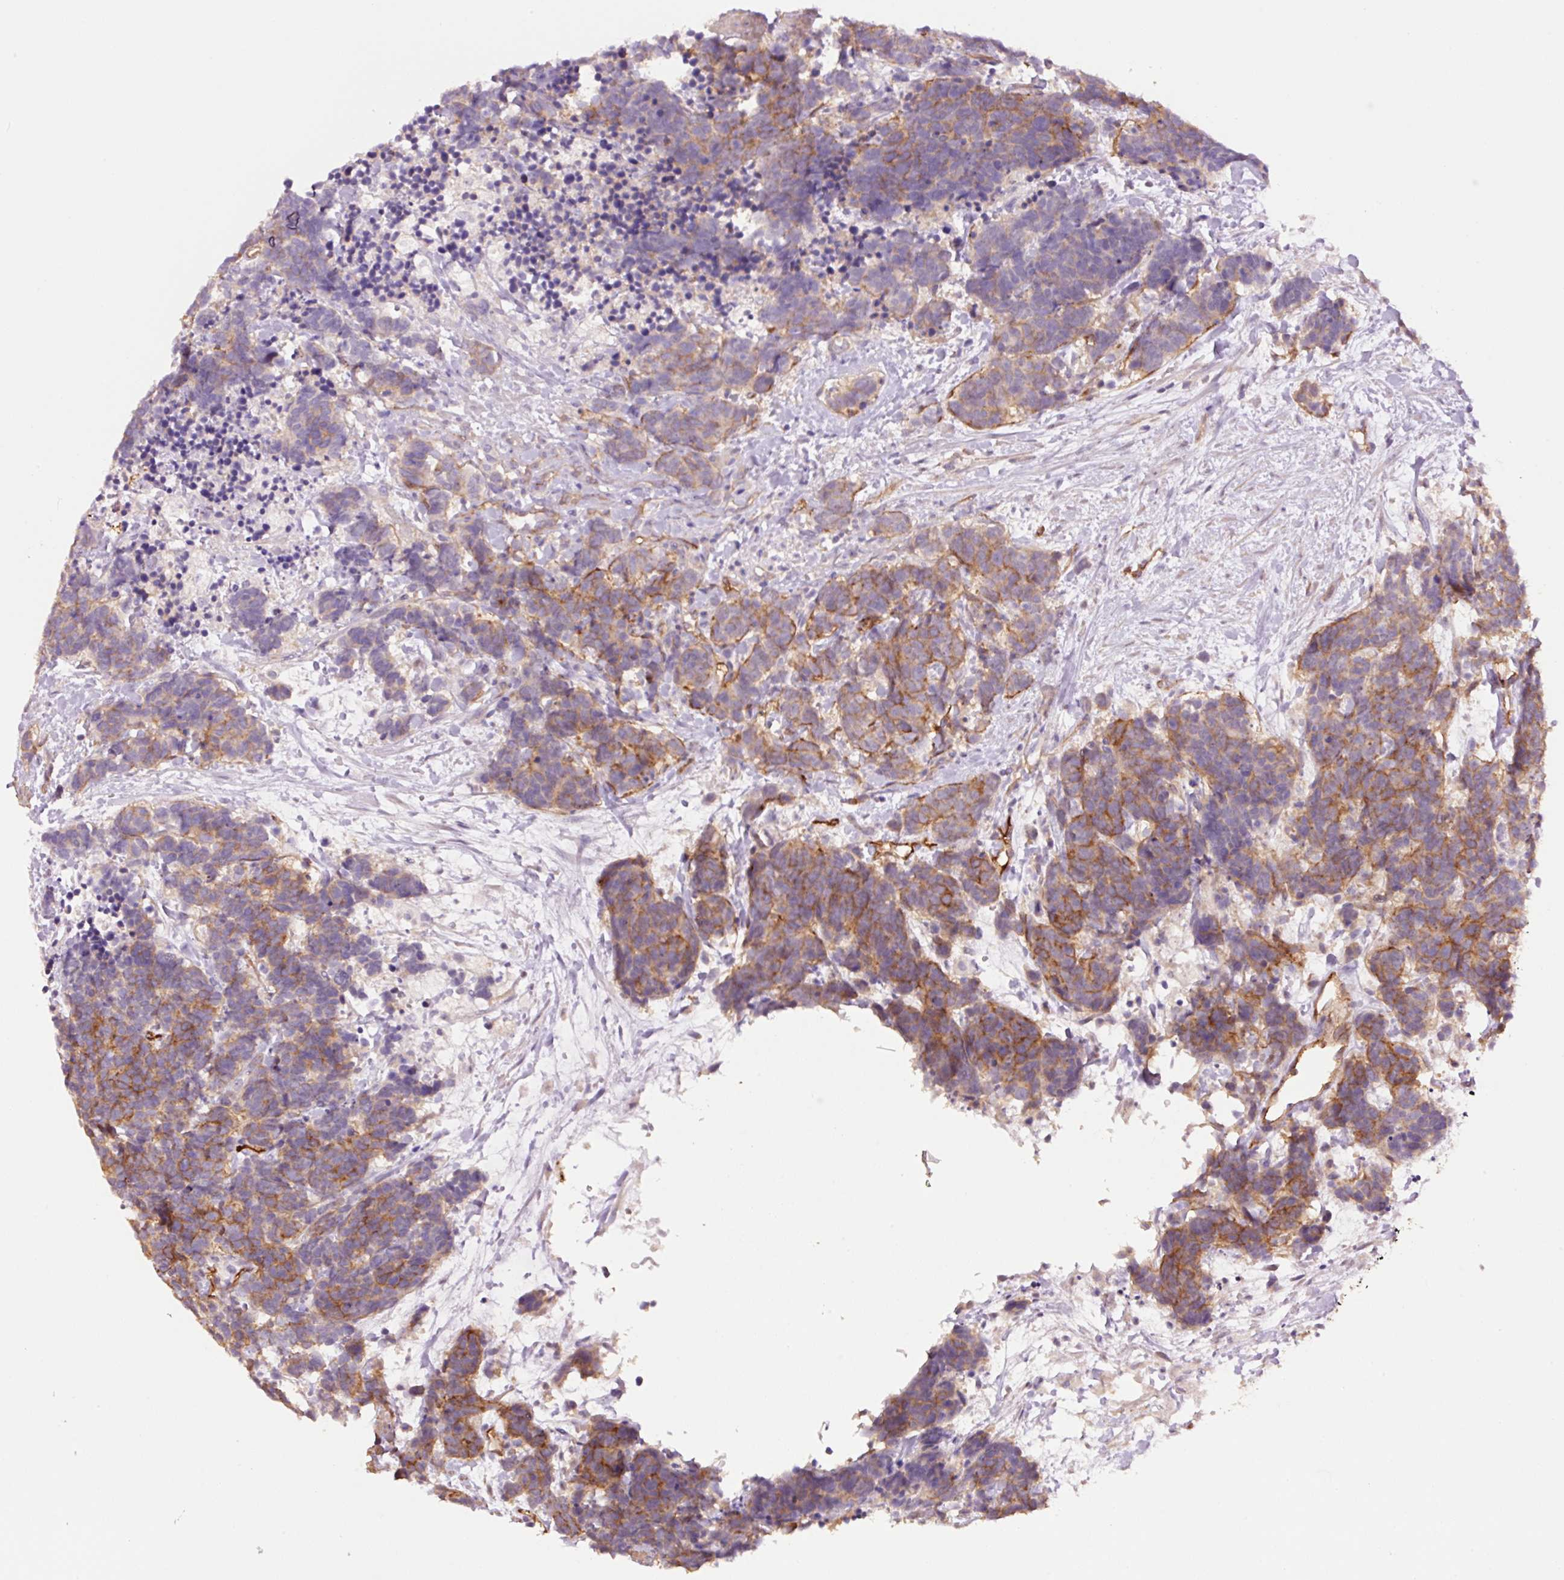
{"staining": {"intensity": "moderate", "quantity": "25%-75%", "location": "cytoplasmic/membranous"}, "tissue": "carcinoid", "cell_type": "Tumor cells", "image_type": "cancer", "snomed": [{"axis": "morphology", "description": "Carcinoma, NOS"}, {"axis": "morphology", "description": "Carcinoid, malignant, NOS"}, {"axis": "topography", "description": "Prostate"}], "caption": "DAB immunohistochemical staining of carcinoma shows moderate cytoplasmic/membranous protein positivity in about 25%-75% of tumor cells. (brown staining indicates protein expression, while blue staining denotes nuclei).", "gene": "SLC1A4", "patient": {"sex": "male", "age": 57}}